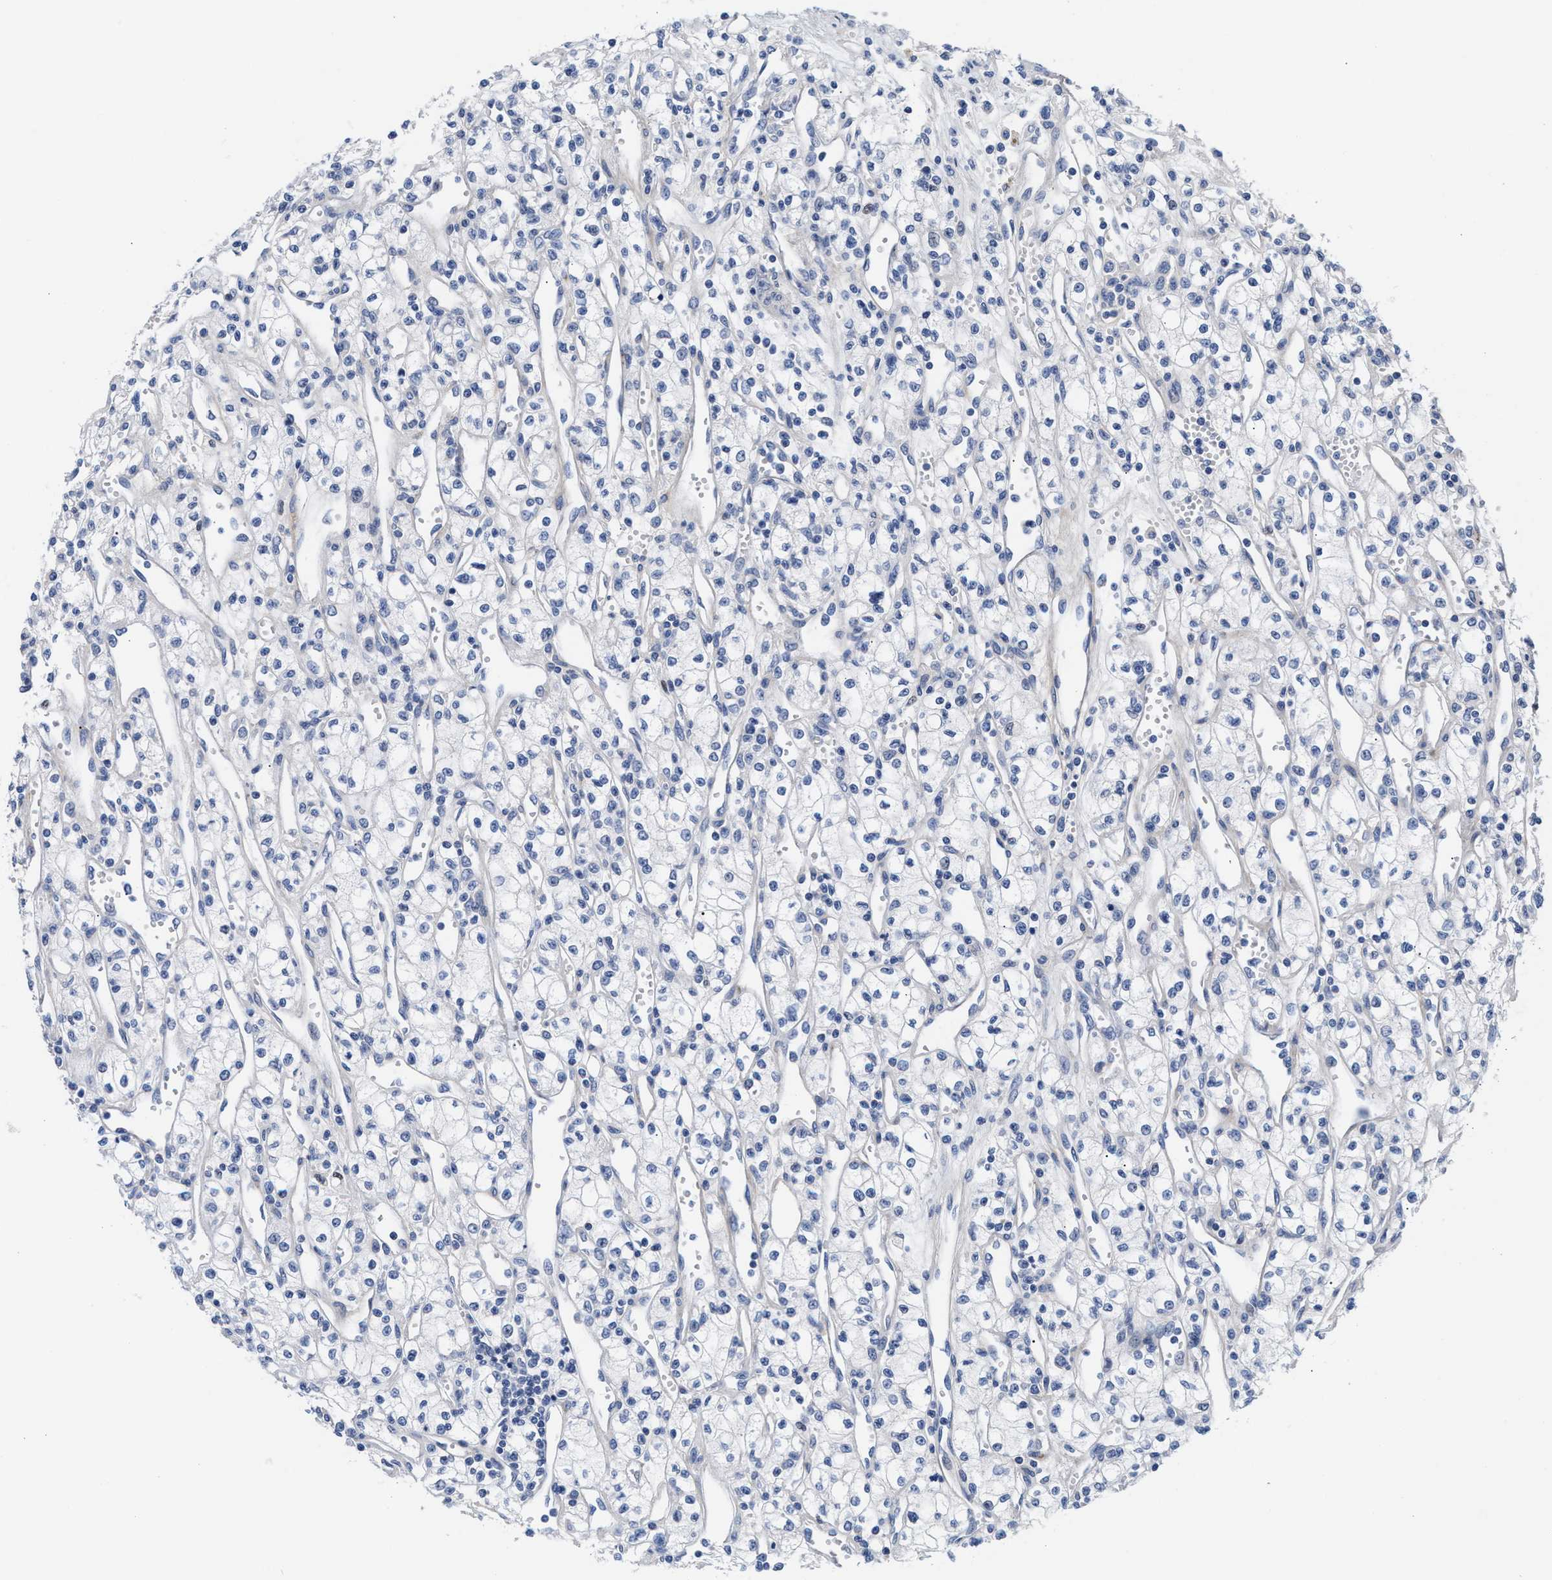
{"staining": {"intensity": "negative", "quantity": "none", "location": "none"}, "tissue": "renal cancer", "cell_type": "Tumor cells", "image_type": "cancer", "snomed": [{"axis": "morphology", "description": "Adenocarcinoma, NOS"}, {"axis": "topography", "description": "Kidney"}], "caption": "Immunohistochemical staining of human adenocarcinoma (renal) shows no significant staining in tumor cells.", "gene": "ACTL7B", "patient": {"sex": "male", "age": 59}}